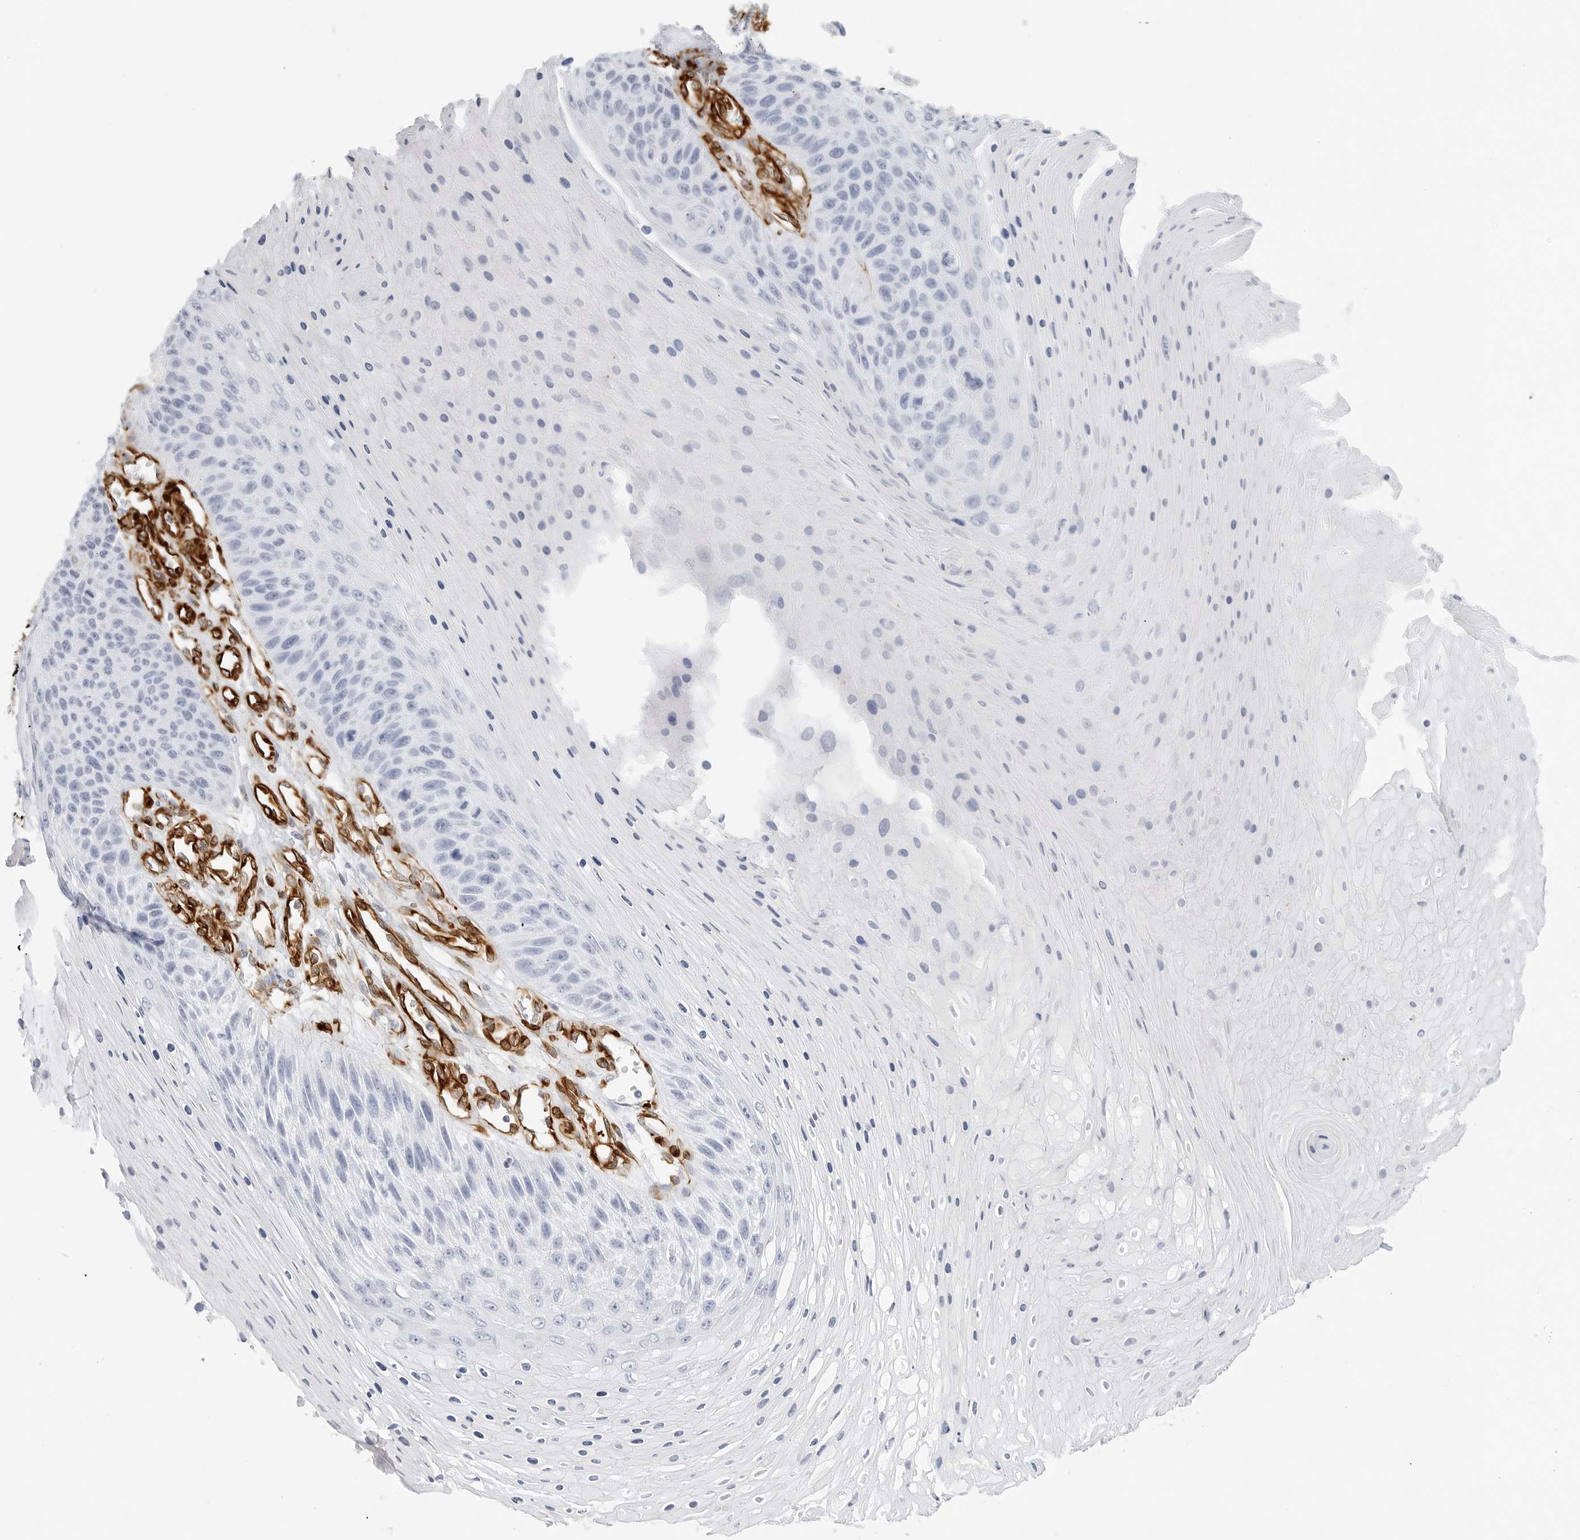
{"staining": {"intensity": "negative", "quantity": "none", "location": "none"}, "tissue": "skin cancer", "cell_type": "Tumor cells", "image_type": "cancer", "snomed": [{"axis": "morphology", "description": "Squamous cell carcinoma, NOS"}, {"axis": "topography", "description": "Skin"}], "caption": "A micrograph of human squamous cell carcinoma (skin) is negative for staining in tumor cells.", "gene": "NES", "patient": {"sex": "female", "age": 88}}